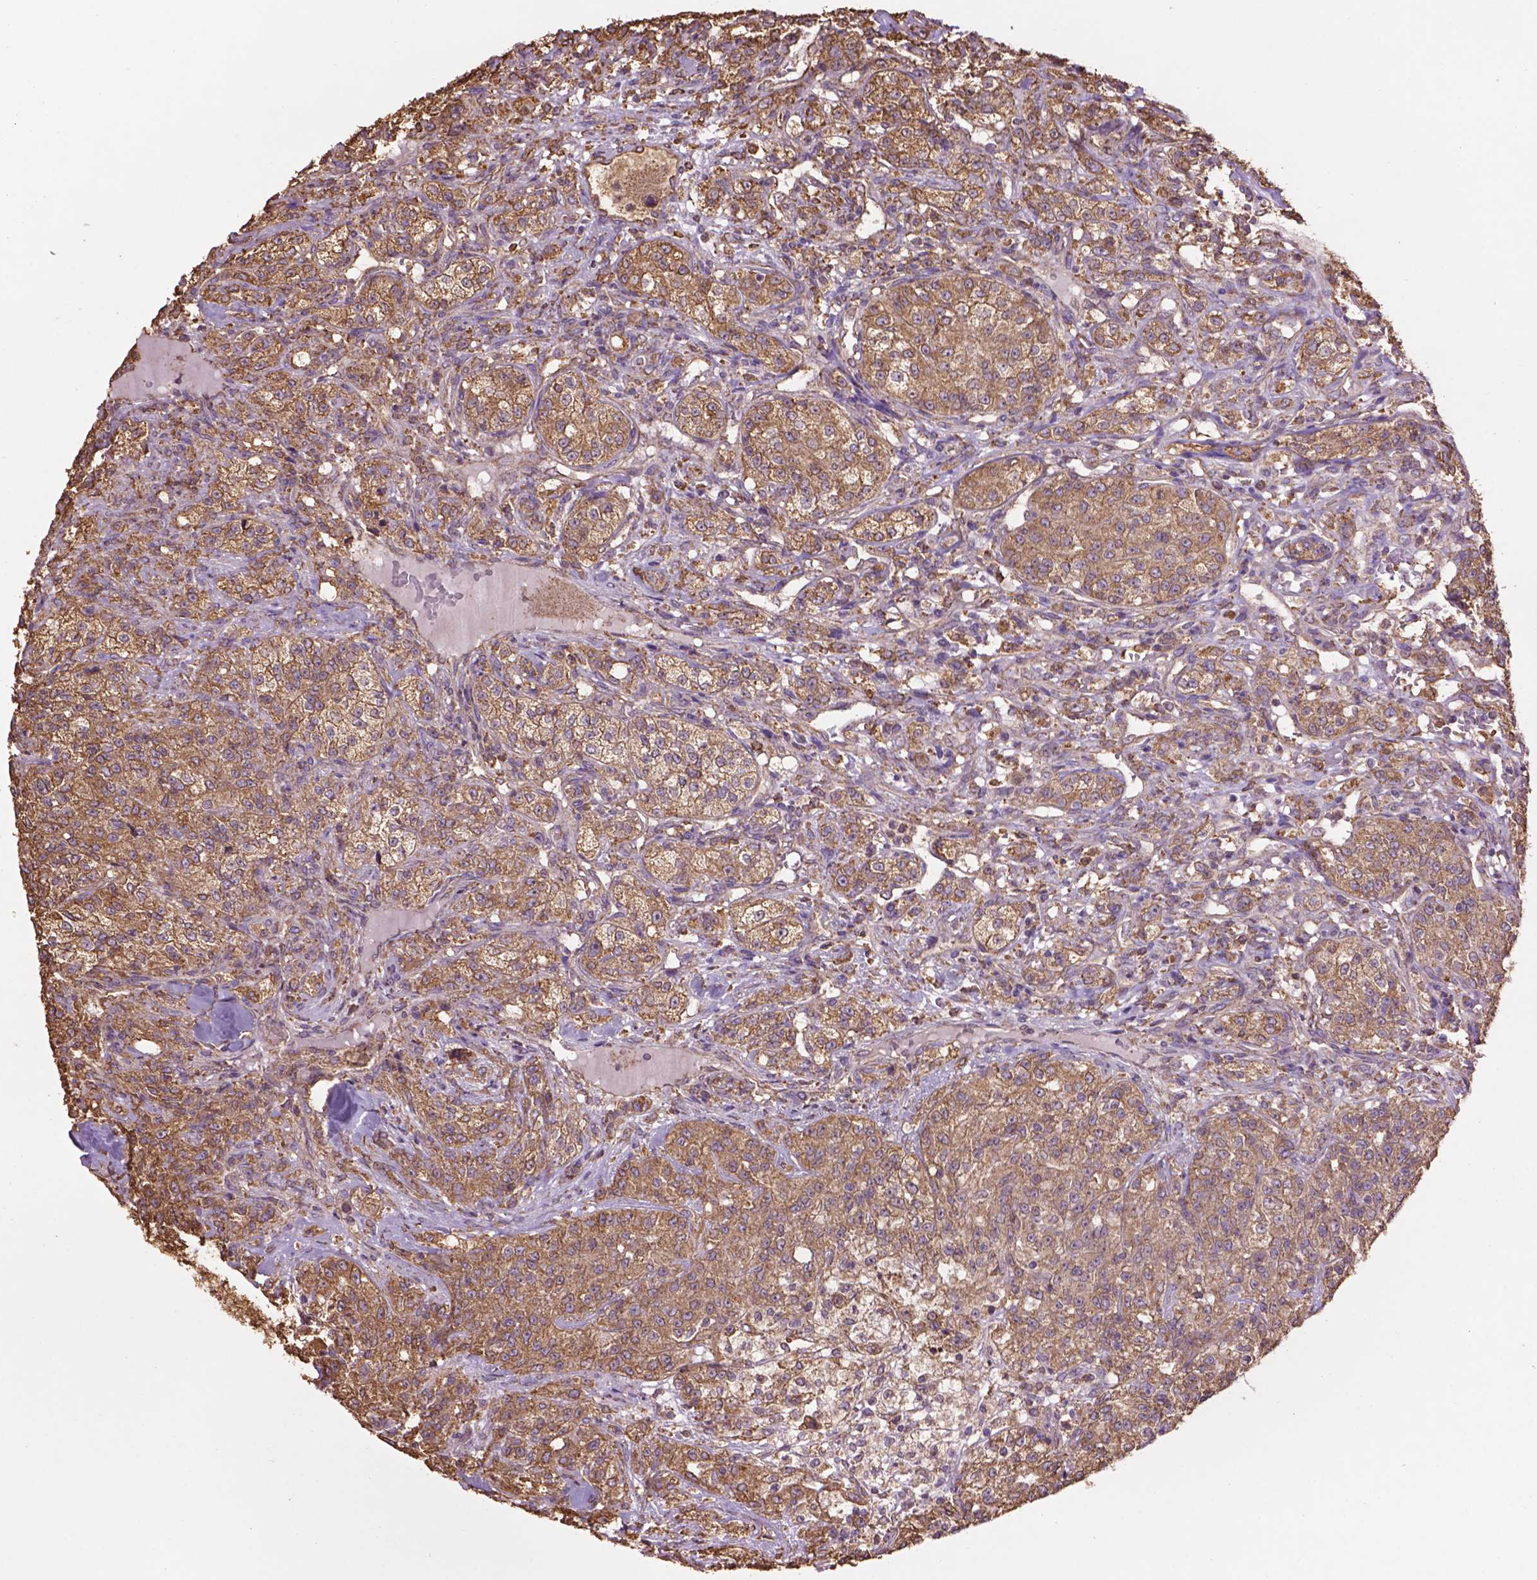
{"staining": {"intensity": "moderate", "quantity": ">75%", "location": "cytoplasmic/membranous"}, "tissue": "renal cancer", "cell_type": "Tumor cells", "image_type": "cancer", "snomed": [{"axis": "morphology", "description": "Adenocarcinoma, NOS"}, {"axis": "topography", "description": "Kidney"}], "caption": "Human renal cancer stained with a protein marker demonstrates moderate staining in tumor cells.", "gene": "PPP2R5E", "patient": {"sex": "female", "age": 63}}